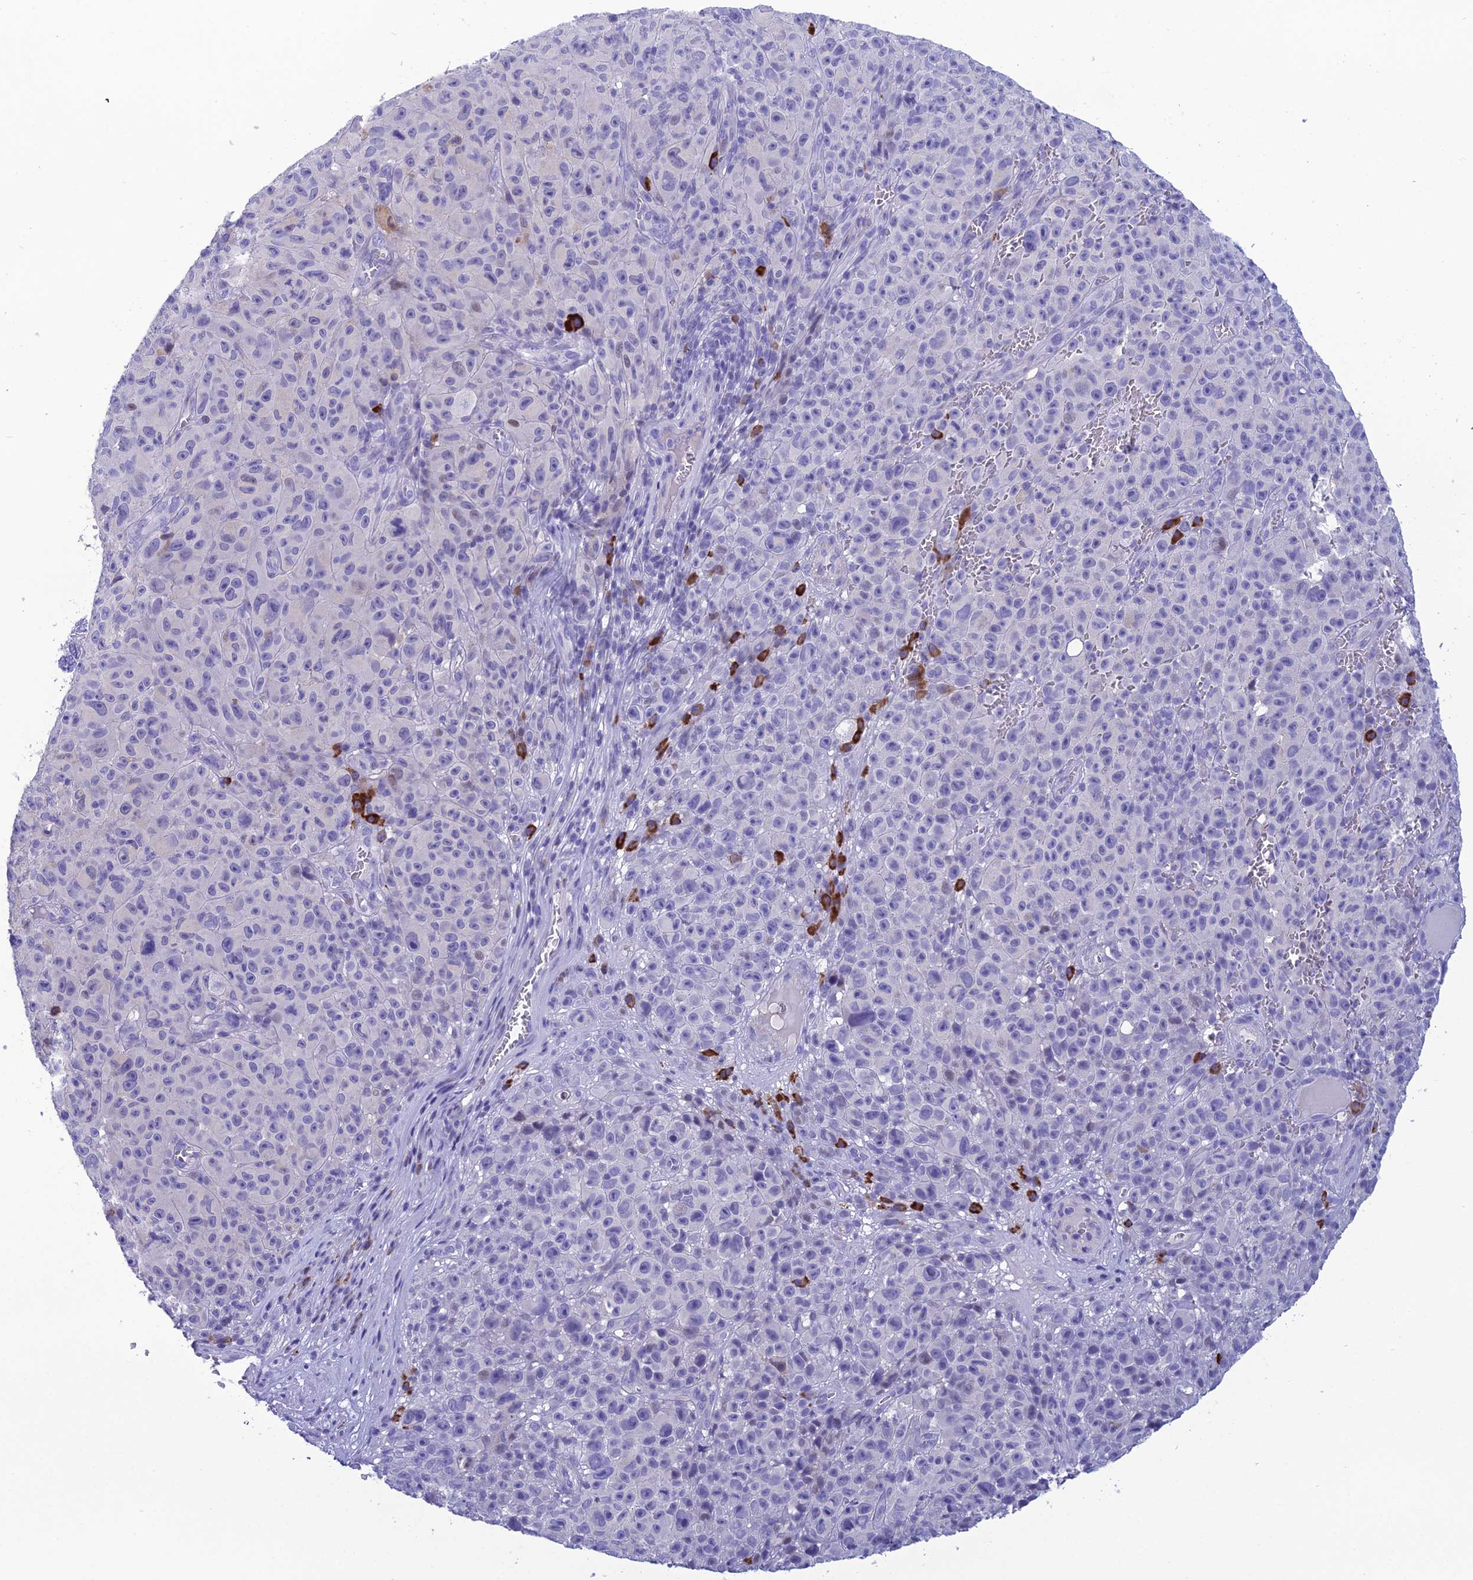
{"staining": {"intensity": "negative", "quantity": "none", "location": "none"}, "tissue": "melanoma", "cell_type": "Tumor cells", "image_type": "cancer", "snomed": [{"axis": "morphology", "description": "Malignant melanoma, NOS"}, {"axis": "topography", "description": "Skin"}], "caption": "This image is of malignant melanoma stained with IHC to label a protein in brown with the nuclei are counter-stained blue. There is no expression in tumor cells.", "gene": "CRB2", "patient": {"sex": "female", "age": 82}}